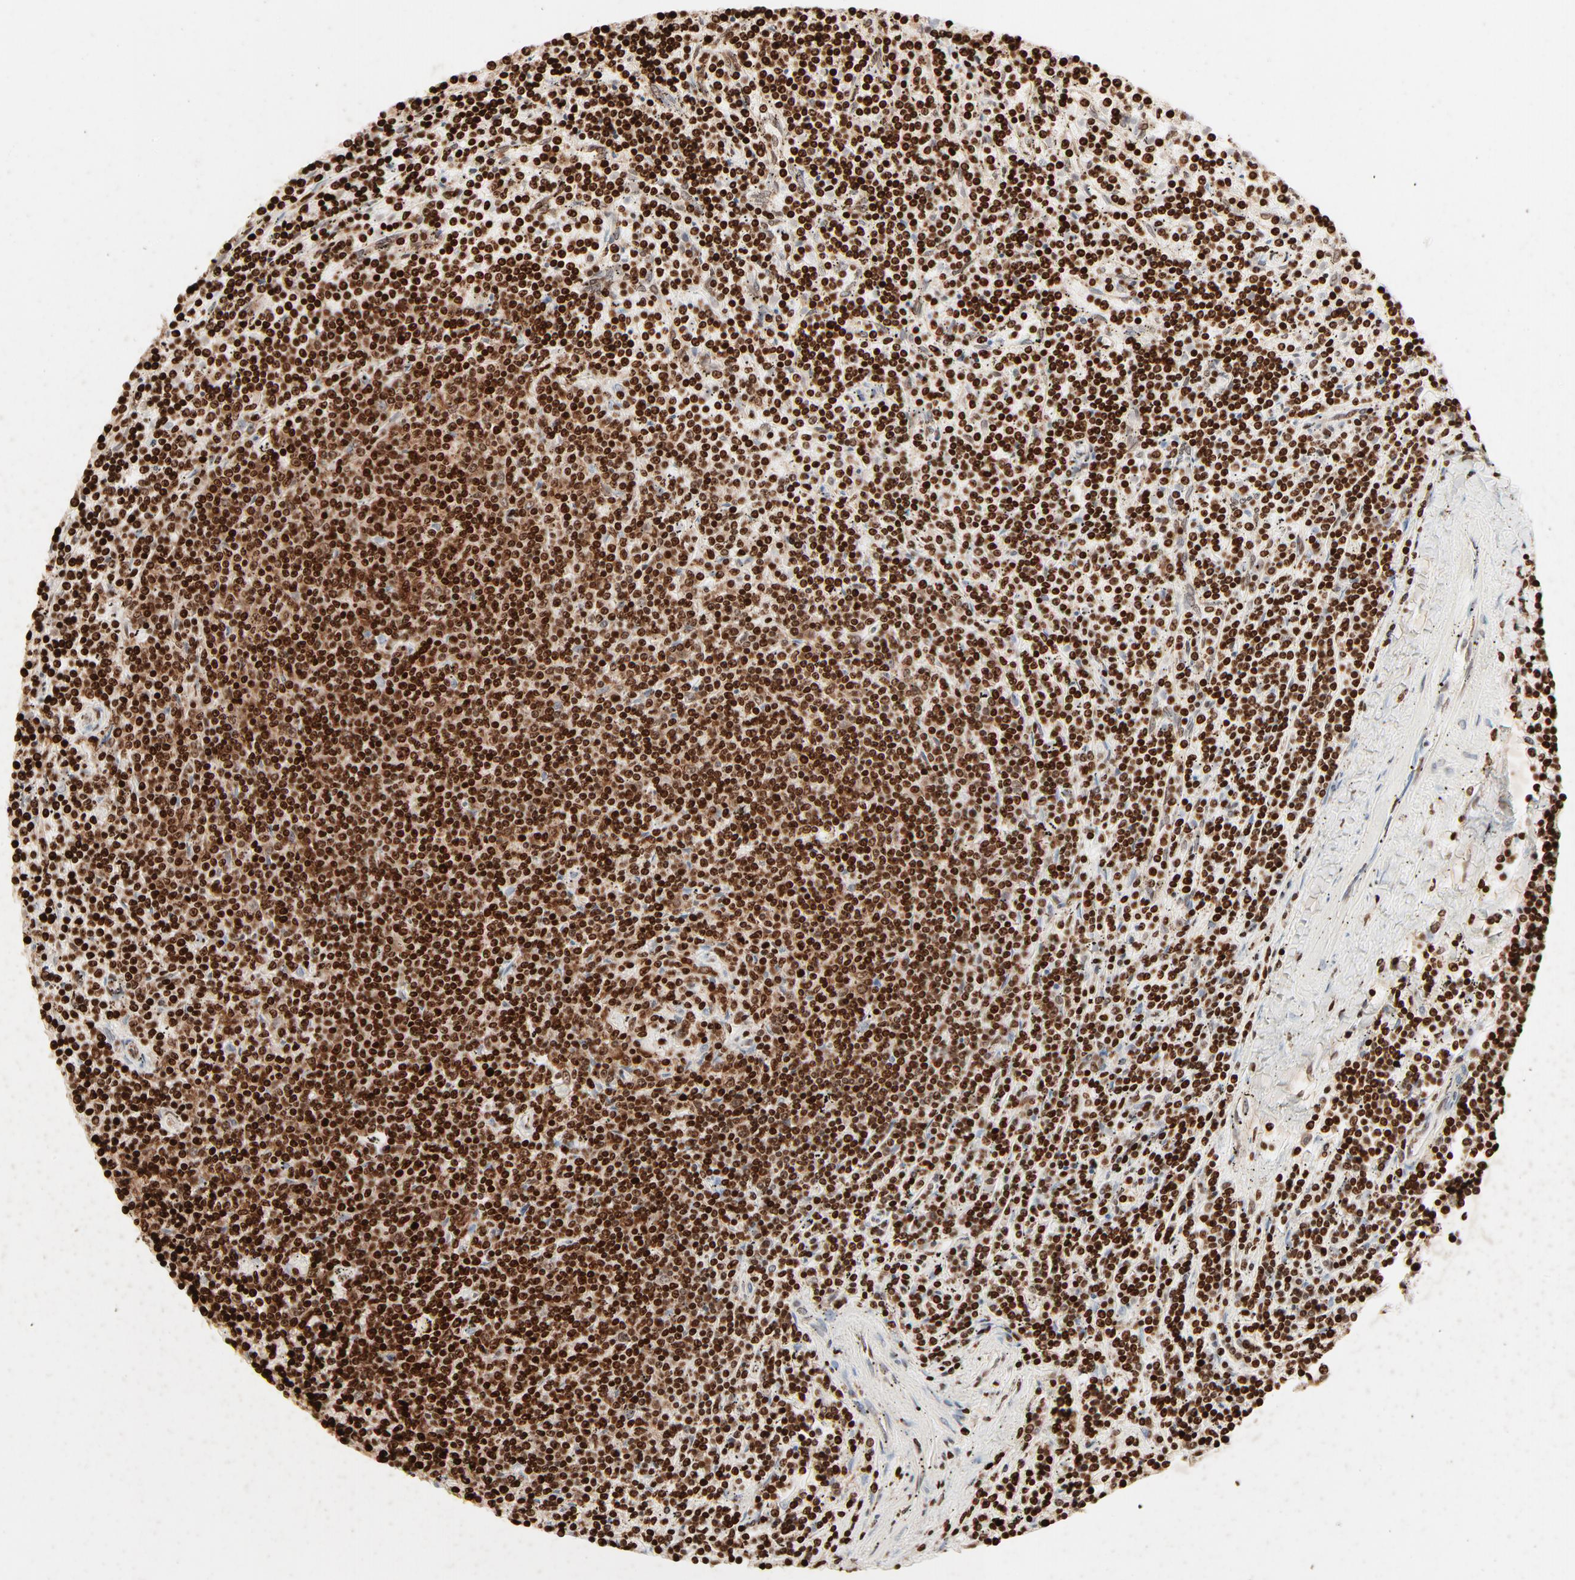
{"staining": {"intensity": "strong", "quantity": ">75%", "location": "nuclear"}, "tissue": "lymphoma", "cell_type": "Tumor cells", "image_type": "cancer", "snomed": [{"axis": "morphology", "description": "Malignant lymphoma, non-Hodgkin's type, Low grade"}, {"axis": "topography", "description": "Spleen"}], "caption": "Protein staining of lymphoma tissue shows strong nuclear positivity in approximately >75% of tumor cells.", "gene": "HMGB2", "patient": {"sex": "female", "age": 50}}